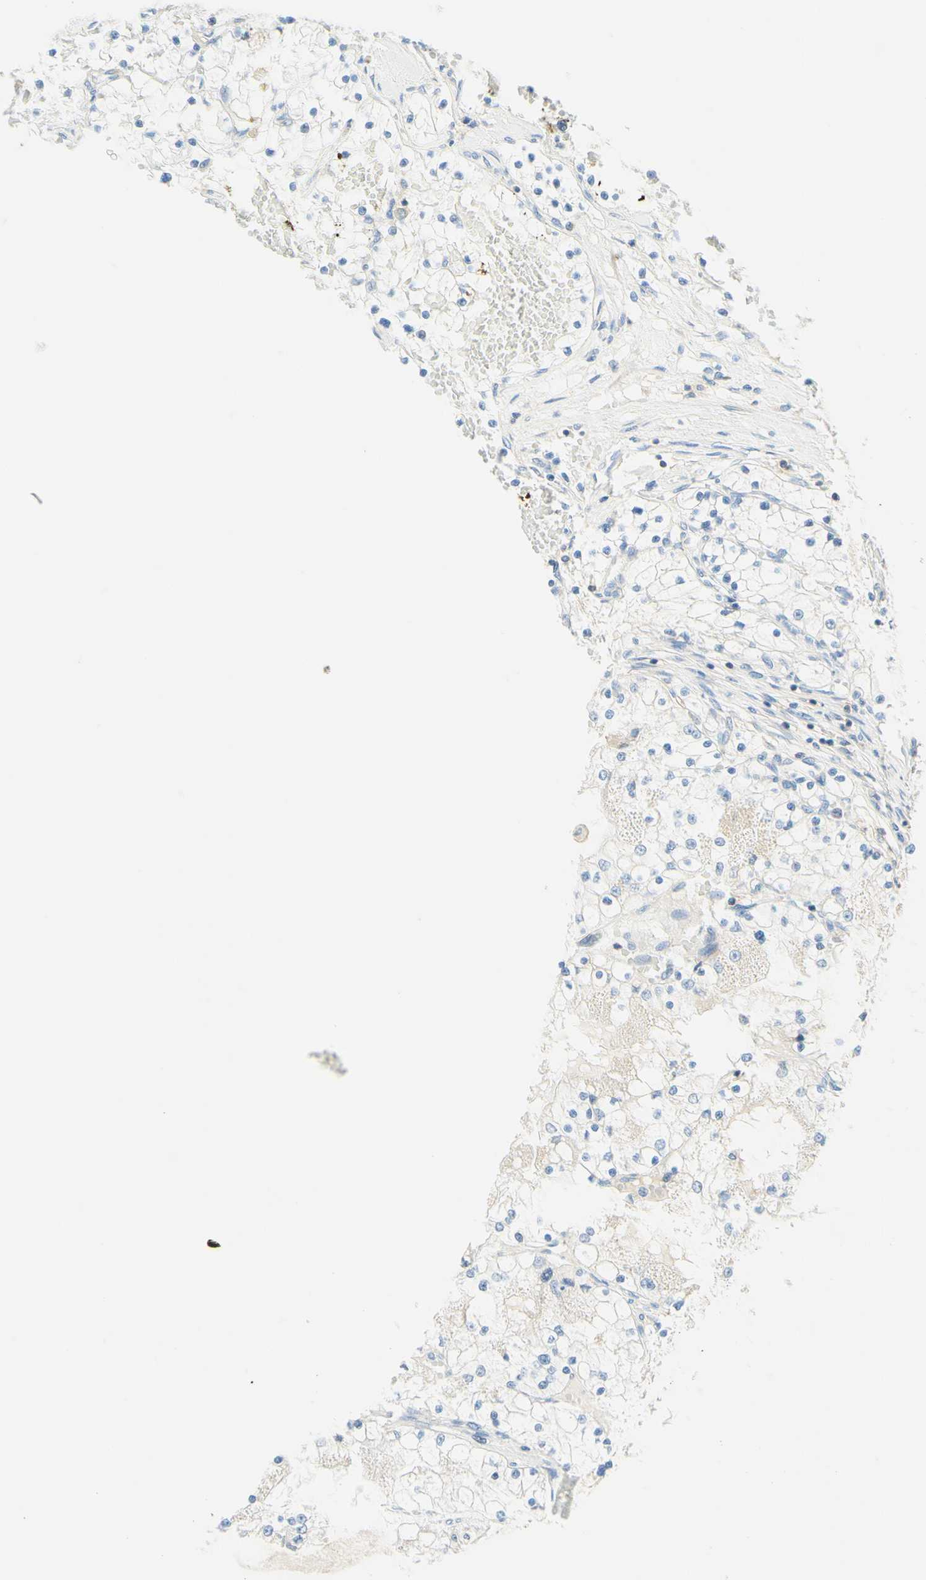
{"staining": {"intensity": "negative", "quantity": "none", "location": "none"}, "tissue": "renal cancer", "cell_type": "Tumor cells", "image_type": "cancer", "snomed": [{"axis": "morphology", "description": "Adenocarcinoma, NOS"}, {"axis": "topography", "description": "Kidney"}], "caption": "Tumor cells show no significant positivity in adenocarcinoma (renal). Brightfield microscopy of immunohistochemistry (IHC) stained with DAB (brown) and hematoxylin (blue), captured at high magnification.", "gene": "LAT", "patient": {"sex": "male", "age": 68}}